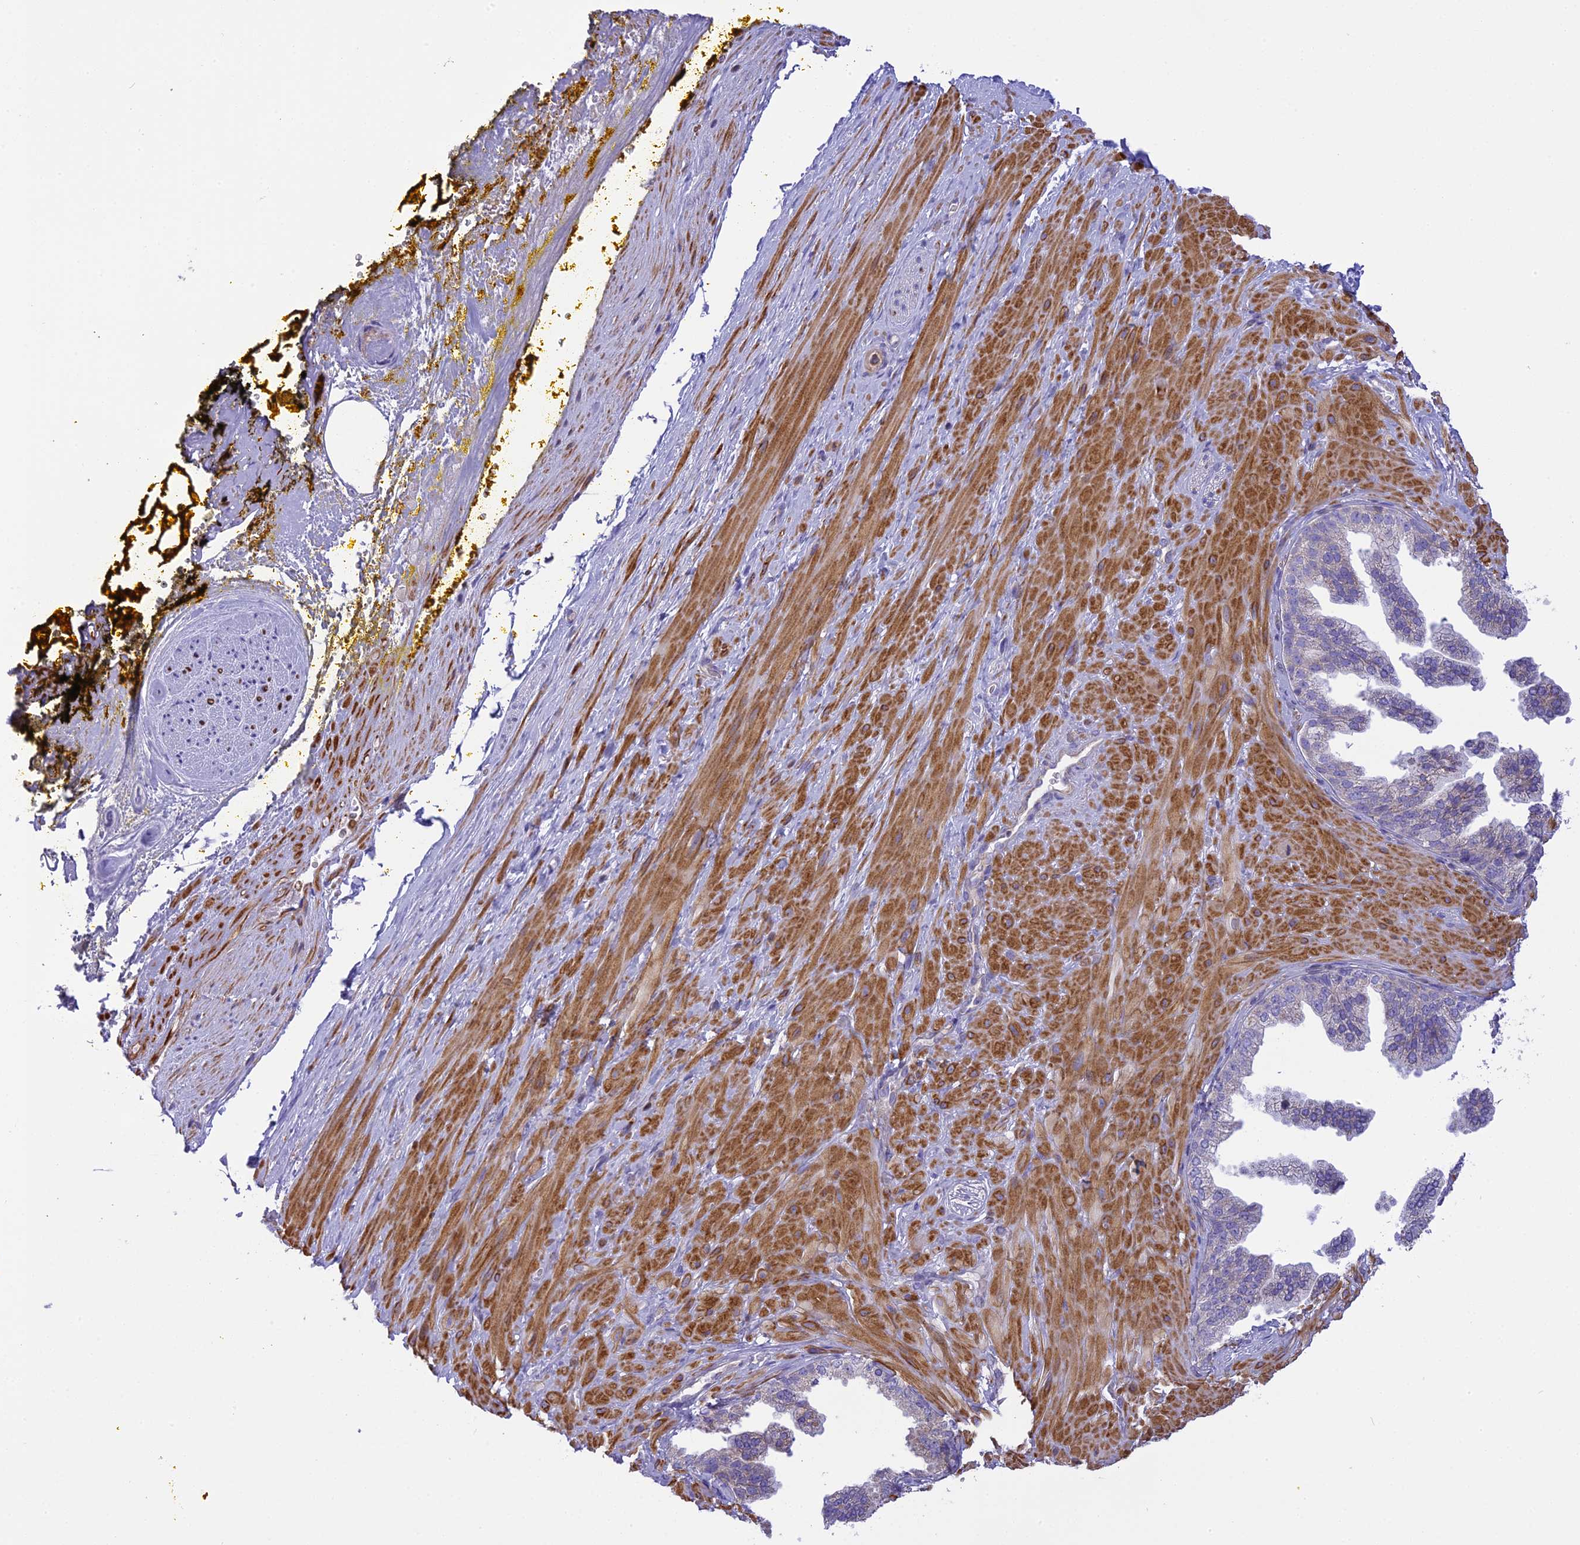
{"staining": {"intensity": "weak", "quantity": ">75%", "location": "cytoplasmic/membranous"}, "tissue": "adipose tissue", "cell_type": "Adipocytes", "image_type": "normal", "snomed": [{"axis": "morphology", "description": "Normal tissue, NOS"}, {"axis": "morphology", "description": "Adenocarcinoma, Low grade"}, {"axis": "topography", "description": "Prostate"}, {"axis": "topography", "description": "Peripheral nerve tissue"}], "caption": "Adipose tissue stained for a protein (brown) displays weak cytoplasmic/membranous positive positivity in about >75% of adipocytes.", "gene": "CORO7", "patient": {"sex": "male", "age": 63}}